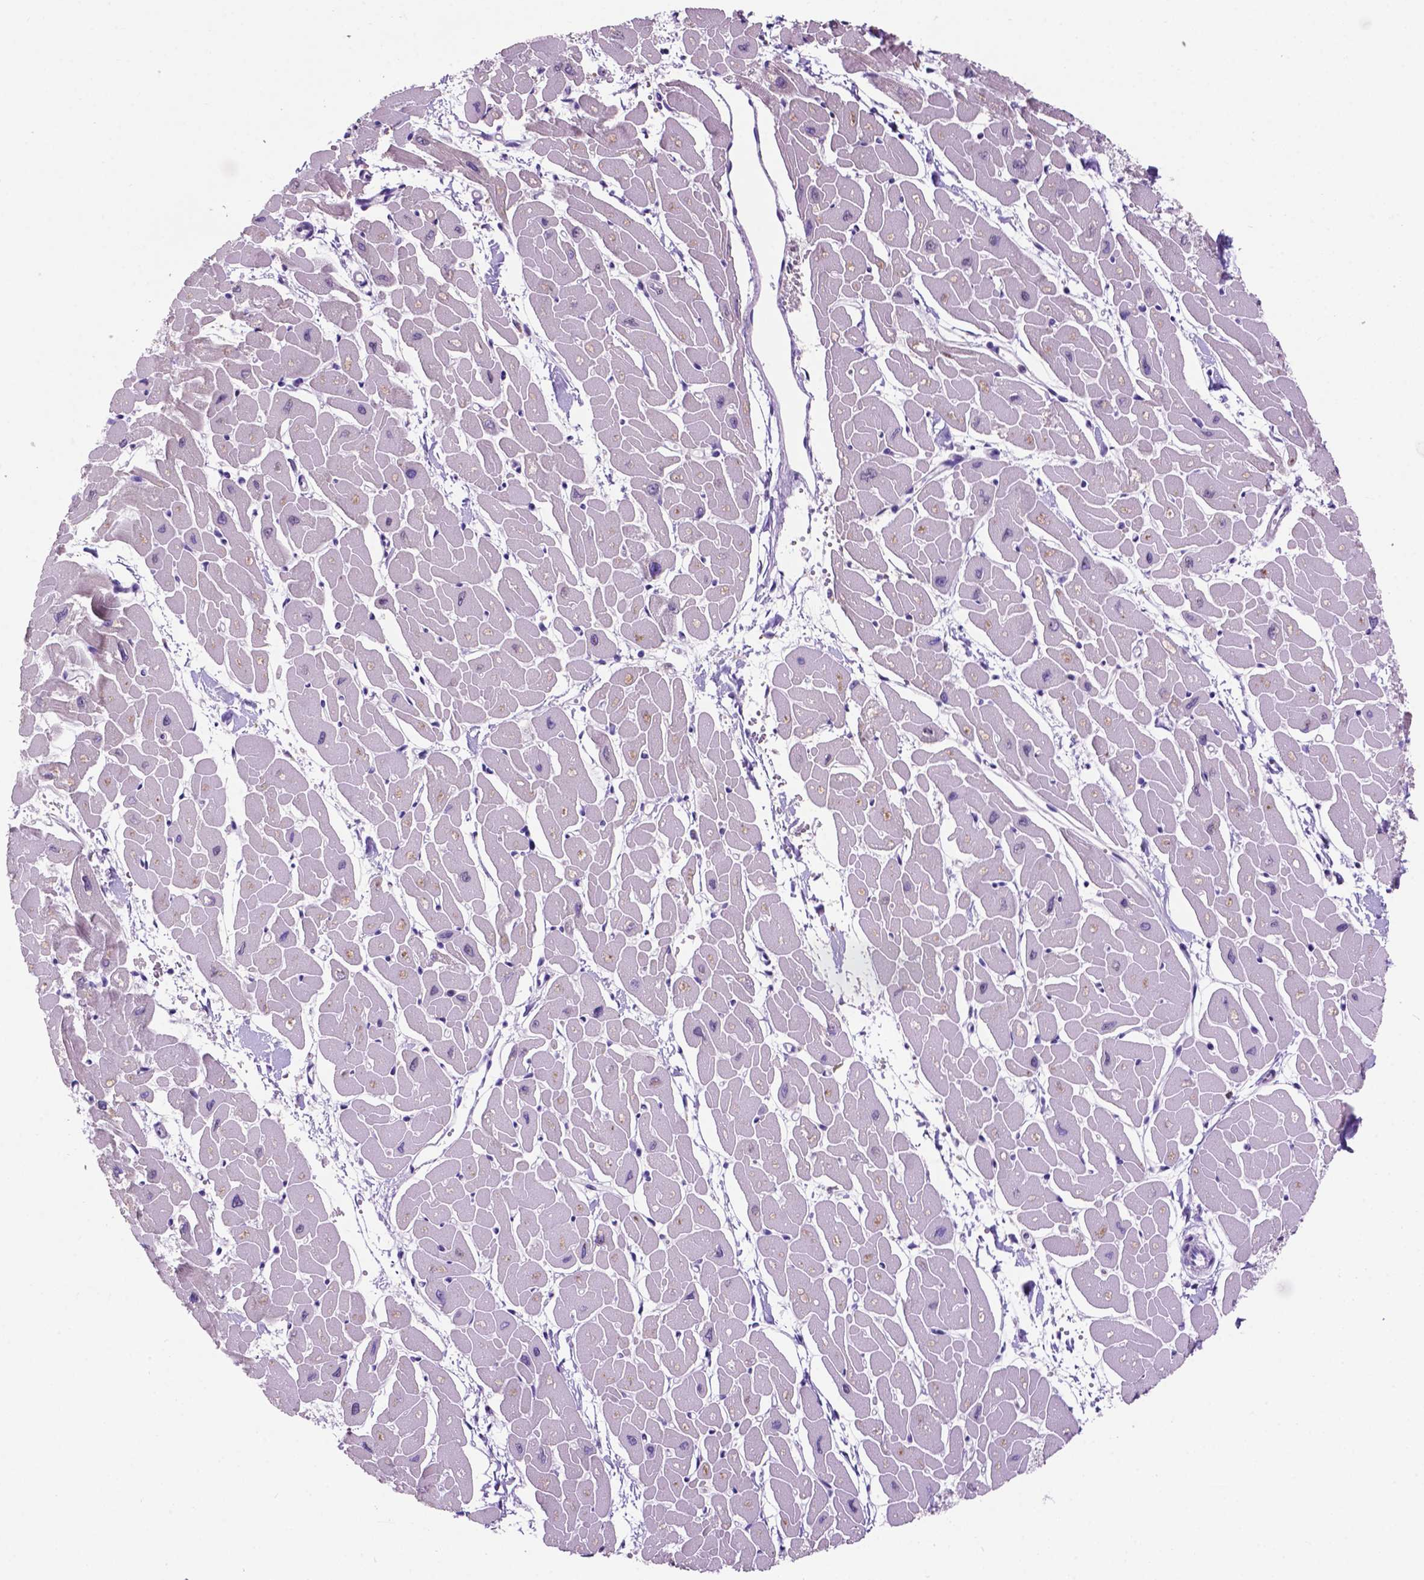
{"staining": {"intensity": "negative", "quantity": "none", "location": "none"}, "tissue": "heart muscle", "cell_type": "Cardiomyocytes", "image_type": "normal", "snomed": [{"axis": "morphology", "description": "Normal tissue, NOS"}, {"axis": "topography", "description": "Heart"}], "caption": "DAB immunohistochemical staining of benign heart muscle exhibits no significant positivity in cardiomyocytes.", "gene": "SPDYA", "patient": {"sex": "male", "age": 57}}